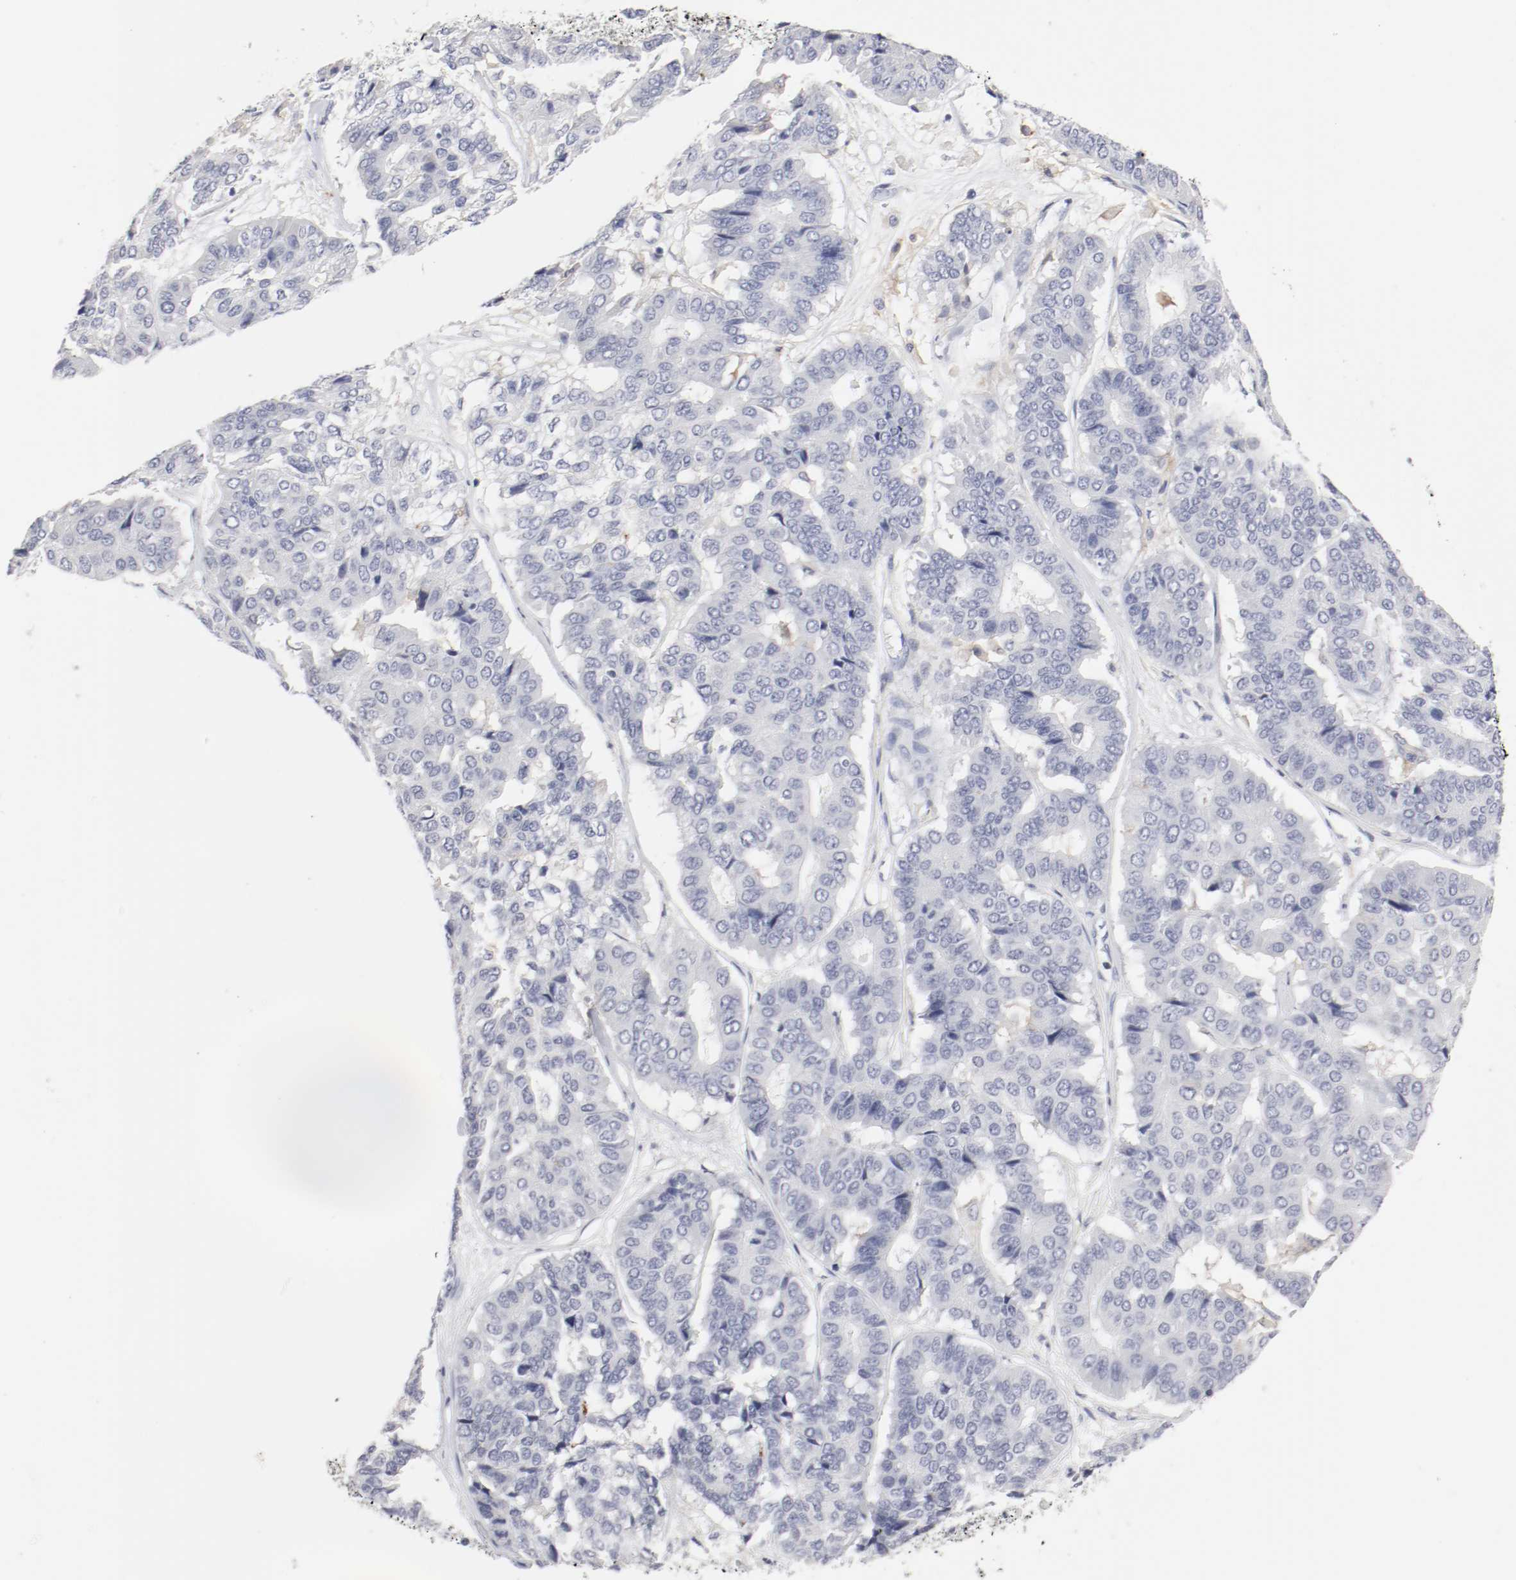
{"staining": {"intensity": "negative", "quantity": "none", "location": "none"}, "tissue": "pancreatic cancer", "cell_type": "Tumor cells", "image_type": "cancer", "snomed": [{"axis": "morphology", "description": "Adenocarcinoma, NOS"}, {"axis": "topography", "description": "Pancreas"}], "caption": "Tumor cells show no significant positivity in adenocarcinoma (pancreatic).", "gene": "ITGAX", "patient": {"sex": "male", "age": 50}}